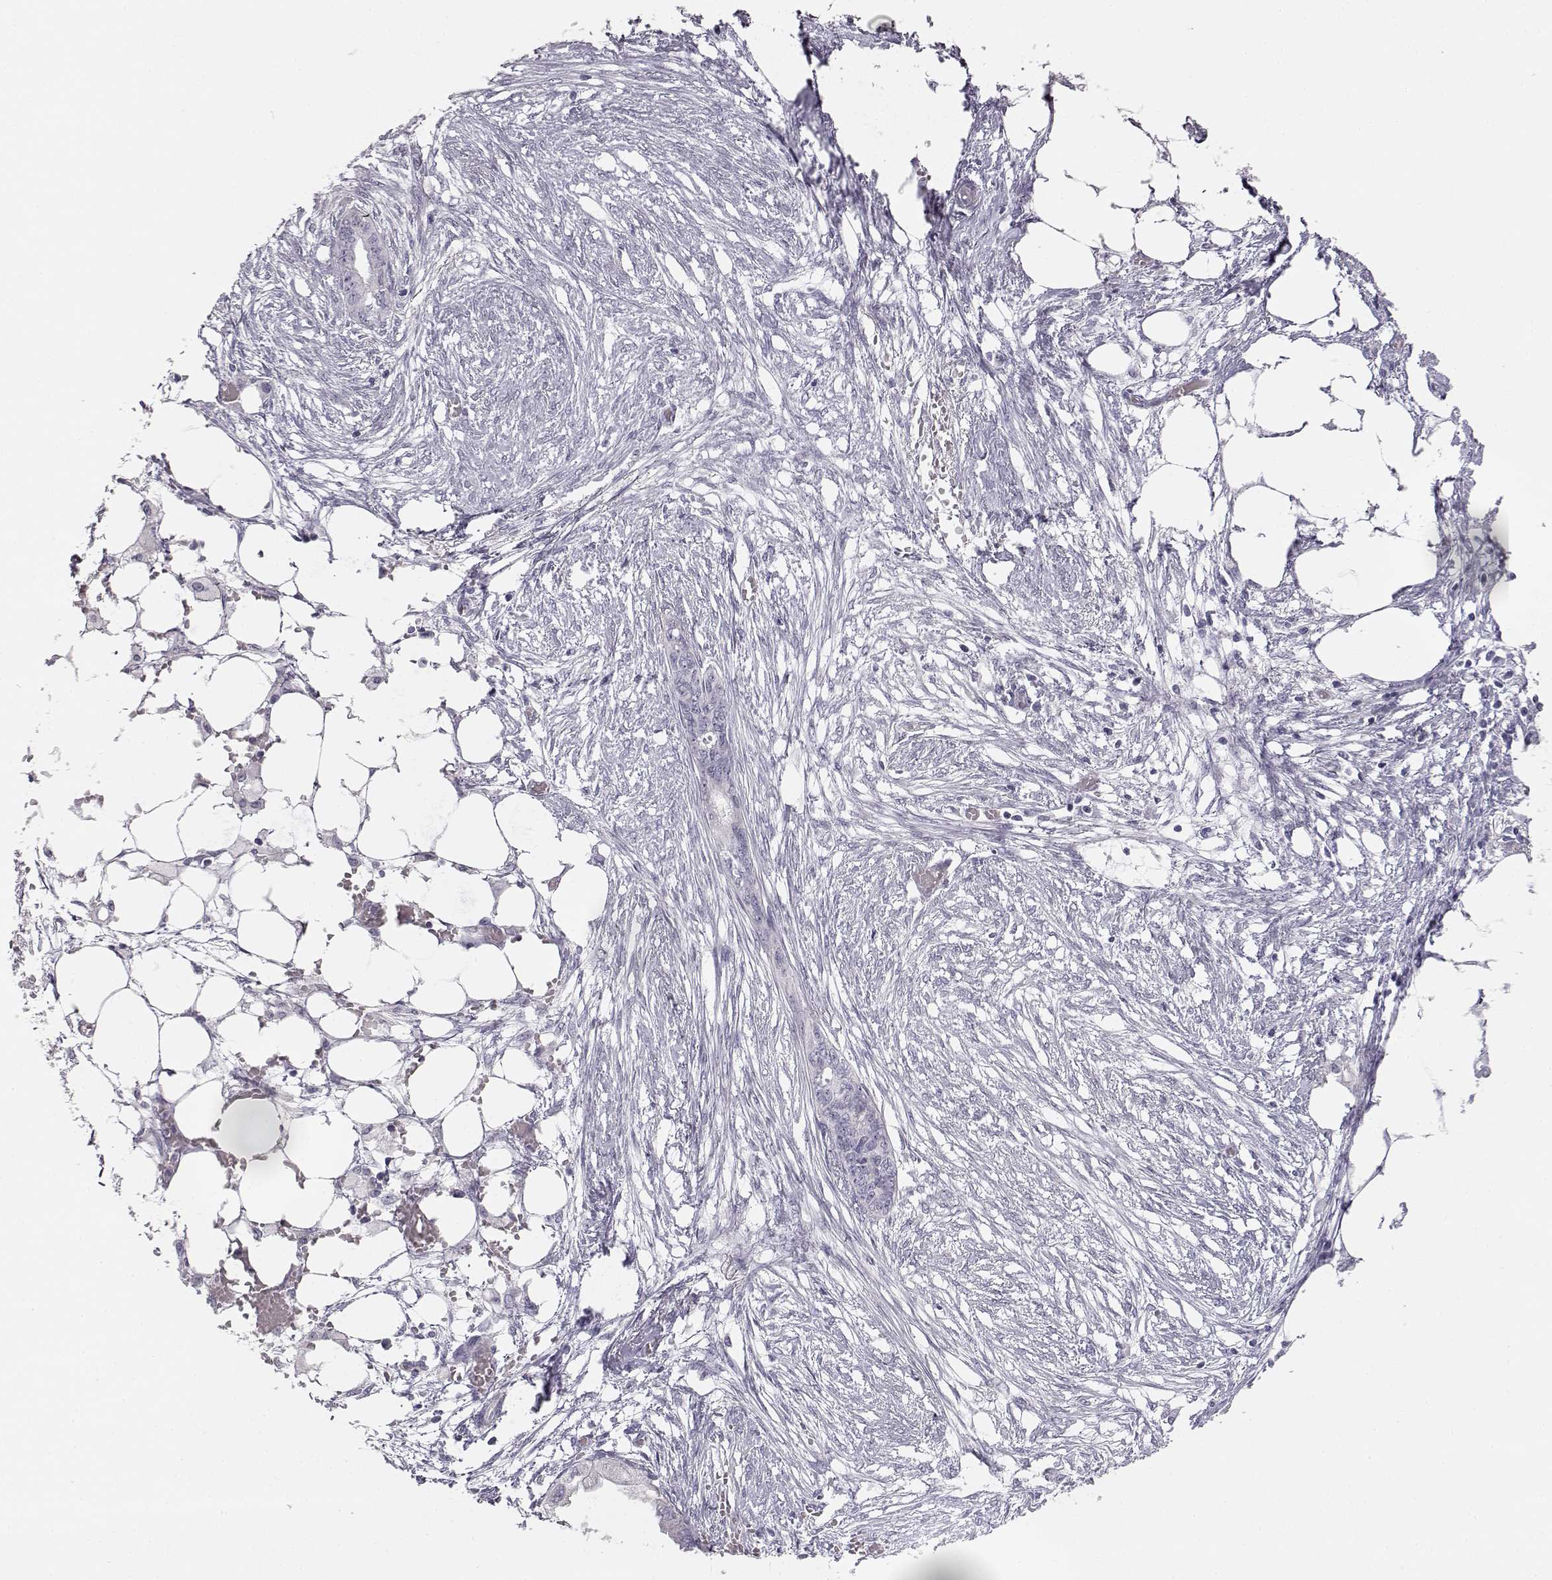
{"staining": {"intensity": "negative", "quantity": "none", "location": "none"}, "tissue": "endometrial cancer", "cell_type": "Tumor cells", "image_type": "cancer", "snomed": [{"axis": "morphology", "description": "Adenocarcinoma, NOS"}, {"axis": "morphology", "description": "Adenocarcinoma, metastatic, NOS"}, {"axis": "topography", "description": "Adipose tissue"}, {"axis": "topography", "description": "Endometrium"}], "caption": "This is an immunohistochemistry (IHC) micrograph of endometrial cancer. There is no staining in tumor cells.", "gene": "MYCBPAP", "patient": {"sex": "female", "age": 67}}